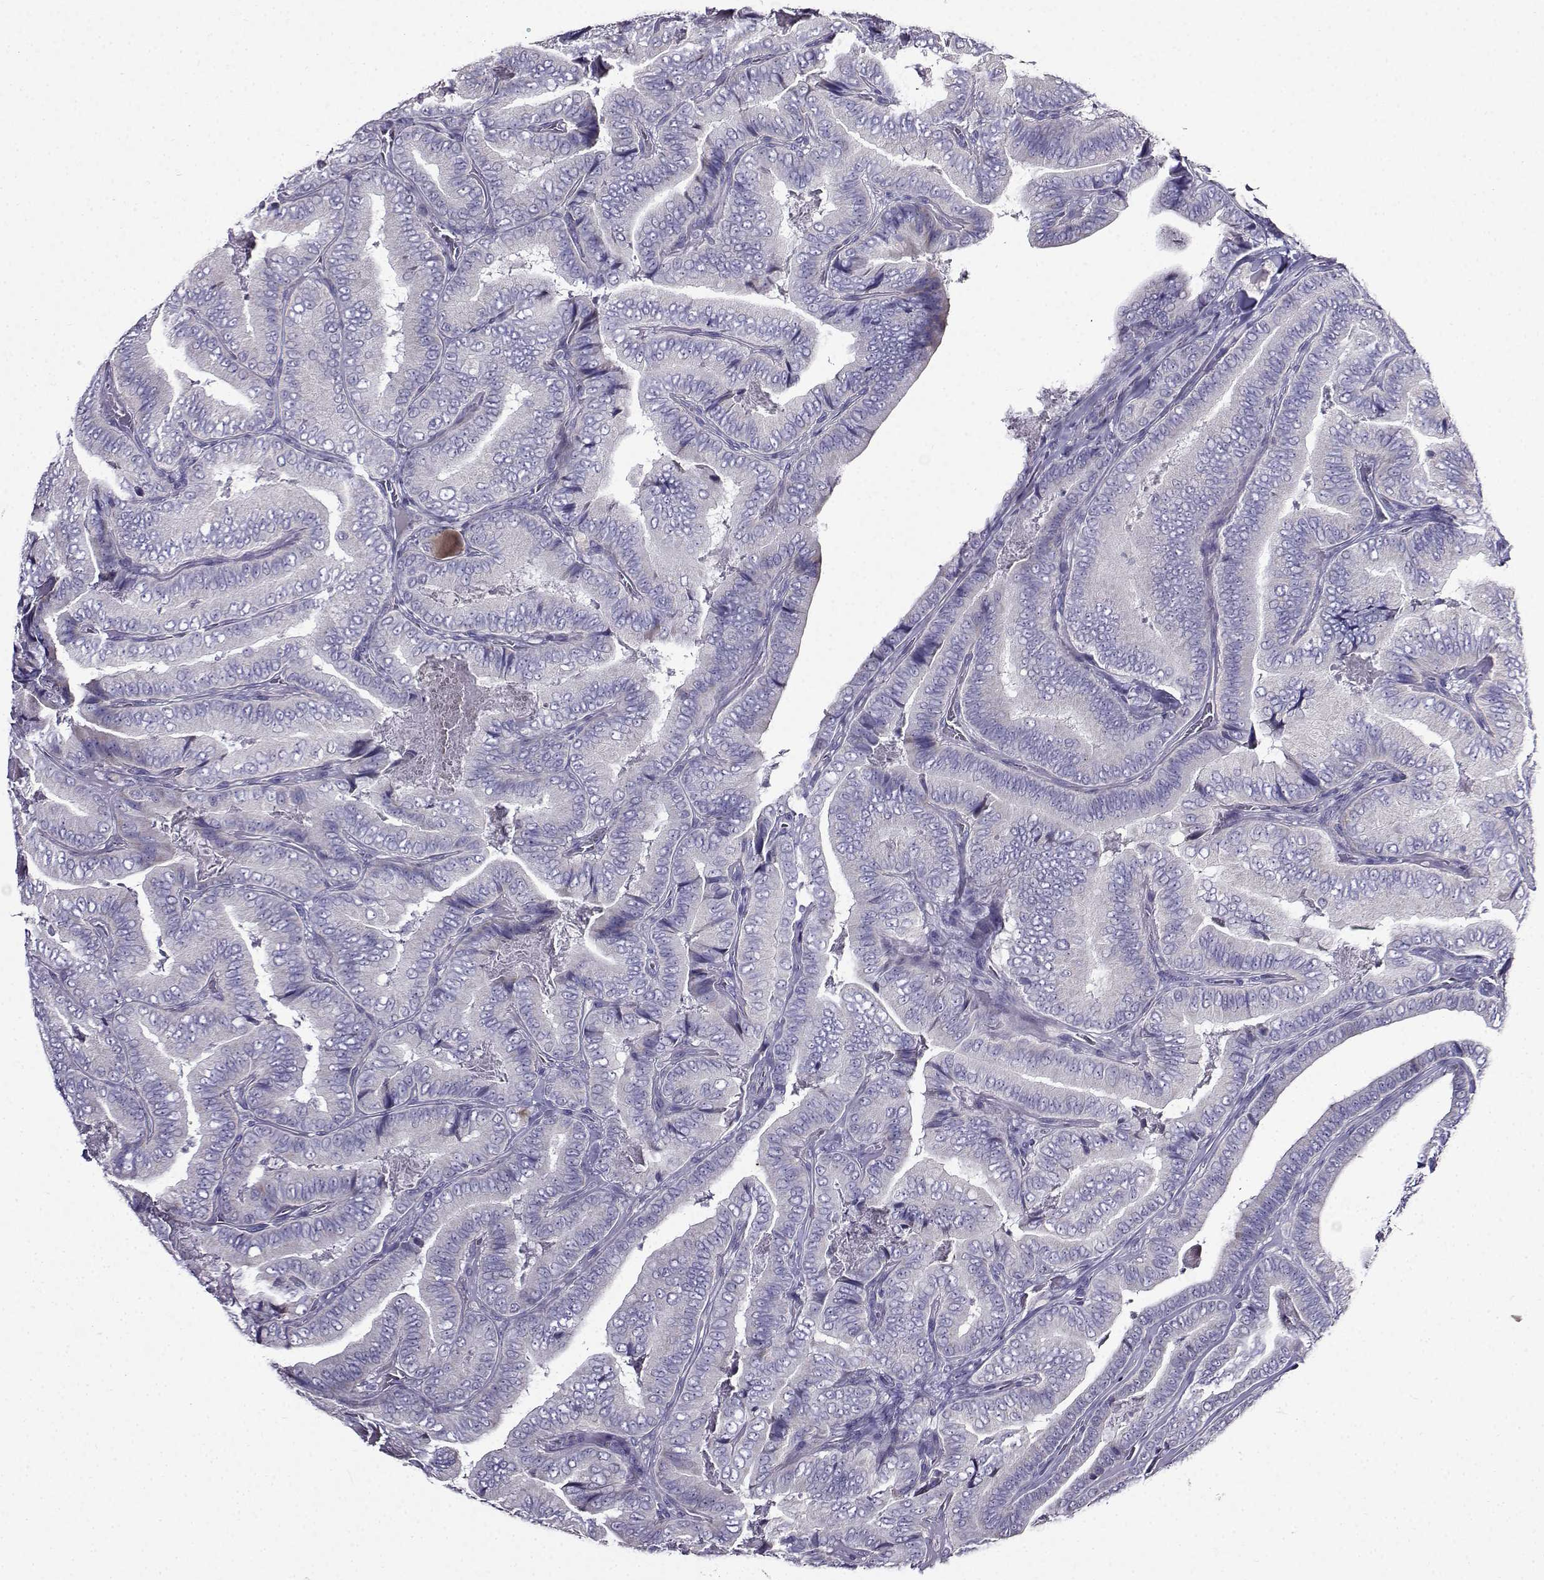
{"staining": {"intensity": "negative", "quantity": "none", "location": "none"}, "tissue": "thyroid cancer", "cell_type": "Tumor cells", "image_type": "cancer", "snomed": [{"axis": "morphology", "description": "Papillary adenocarcinoma, NOS"}, {"axis": "topography", "description": "Thyroid gland"}], "caption": "An immunohistochemistry (IHC) micrograph of thyroid cancer is shown. There is no staining in tumor cells of thyroid cancer.", "gene": "TMEM266", "patient": {"sex": "male", "age": 61}}